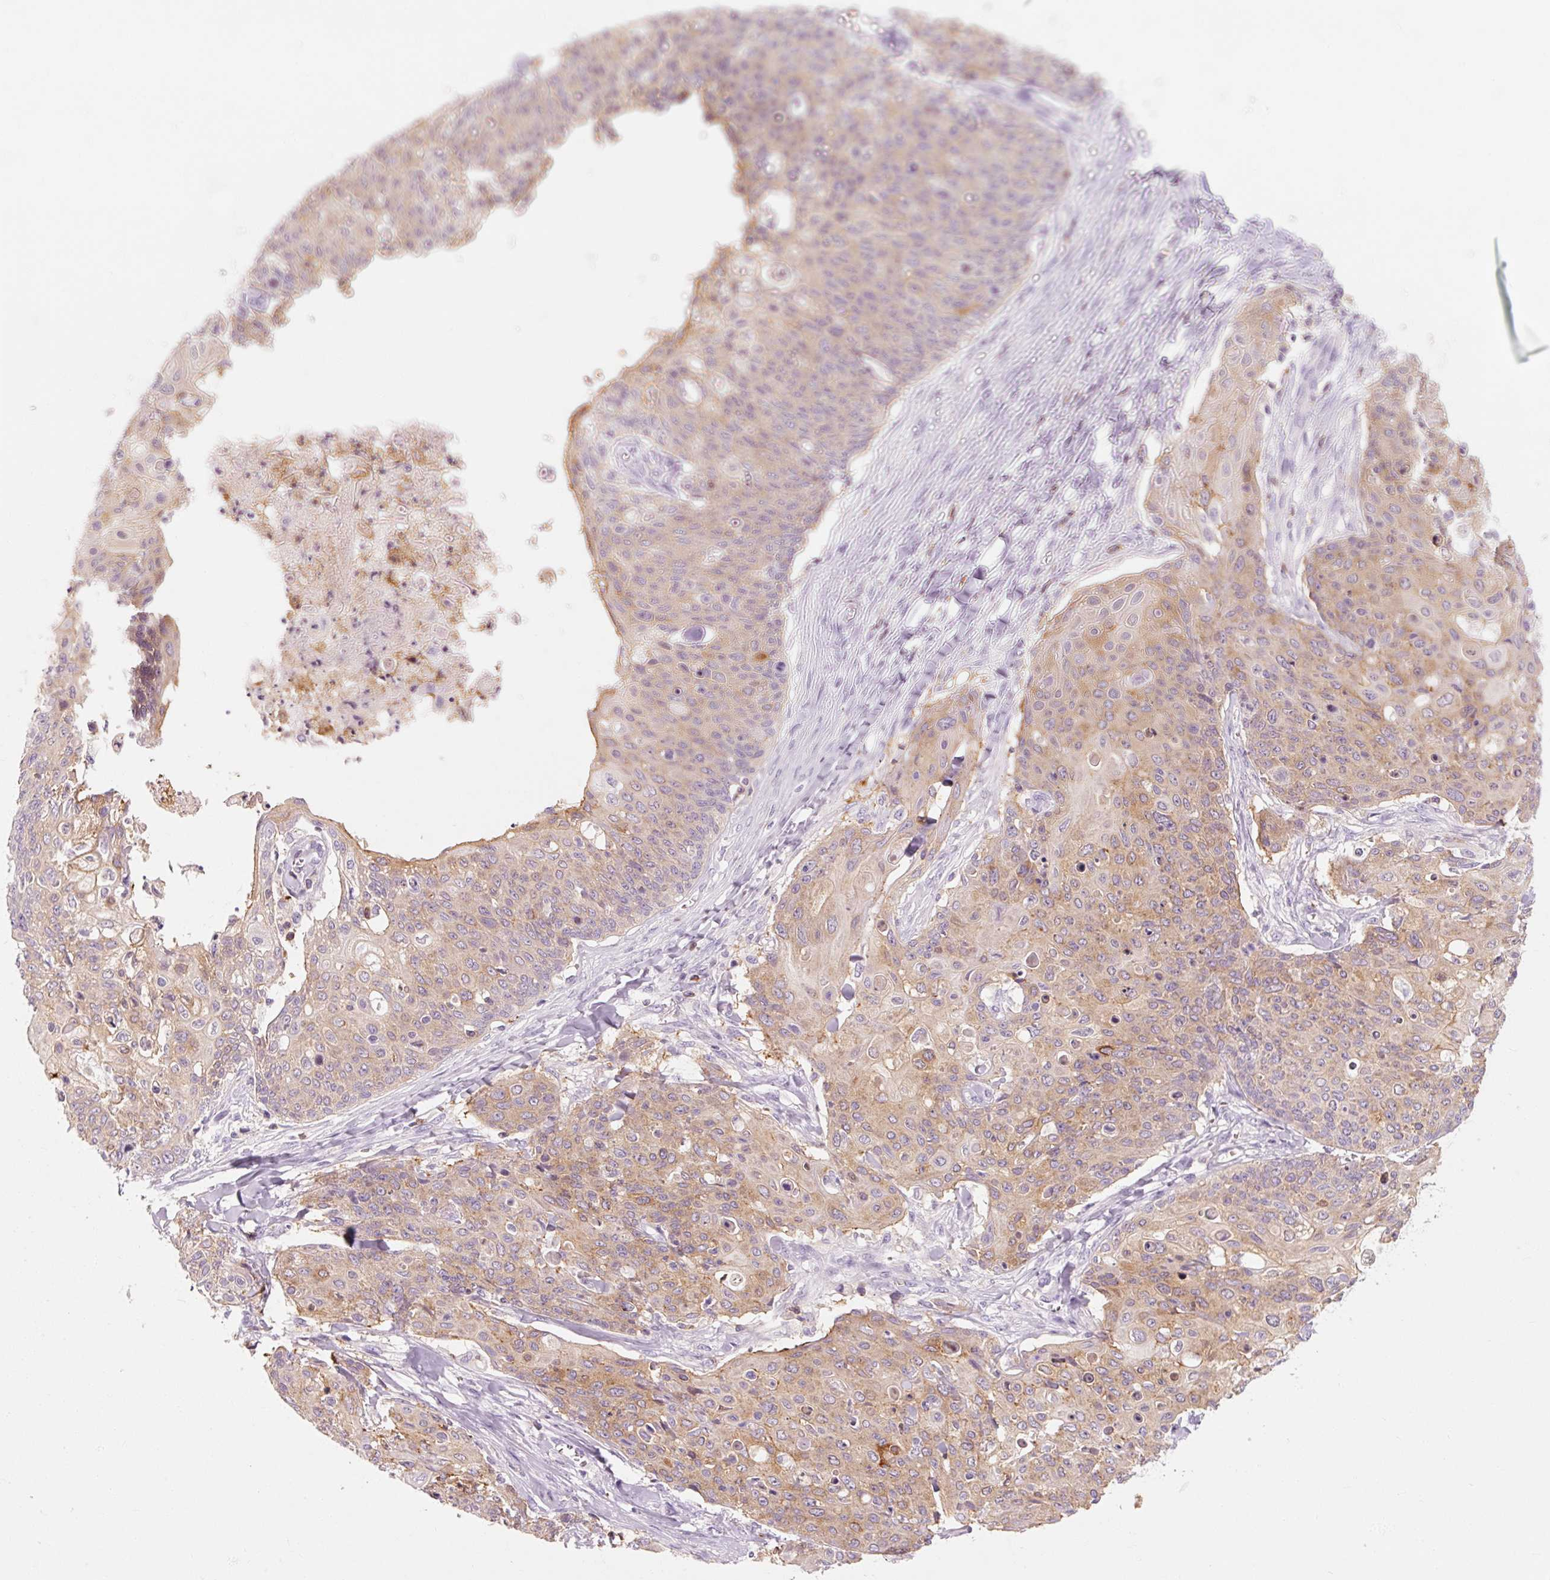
{"staining": {"intensity": "moderate", "quantity": "25%-75%", "location": "cytoplasmic/membranous"}, "tissue": "skin cancer", "cell_type": "Tumor cells", "image_type": "cancer", "snomed": [{"axis": "morphology", "description": "Squamous cell carcinoma, NOS"}, {"axis": "topography", "description": "Skin"}, {"axis": "topography", "description": "Vulva"}], "caption": "A brown stain labels moderate cytoplasmic/membranous staining of a protein in human skin cancer tumor cells.", "gene": "OR8K1", "patient": {"sex": "female", "age": 85}}